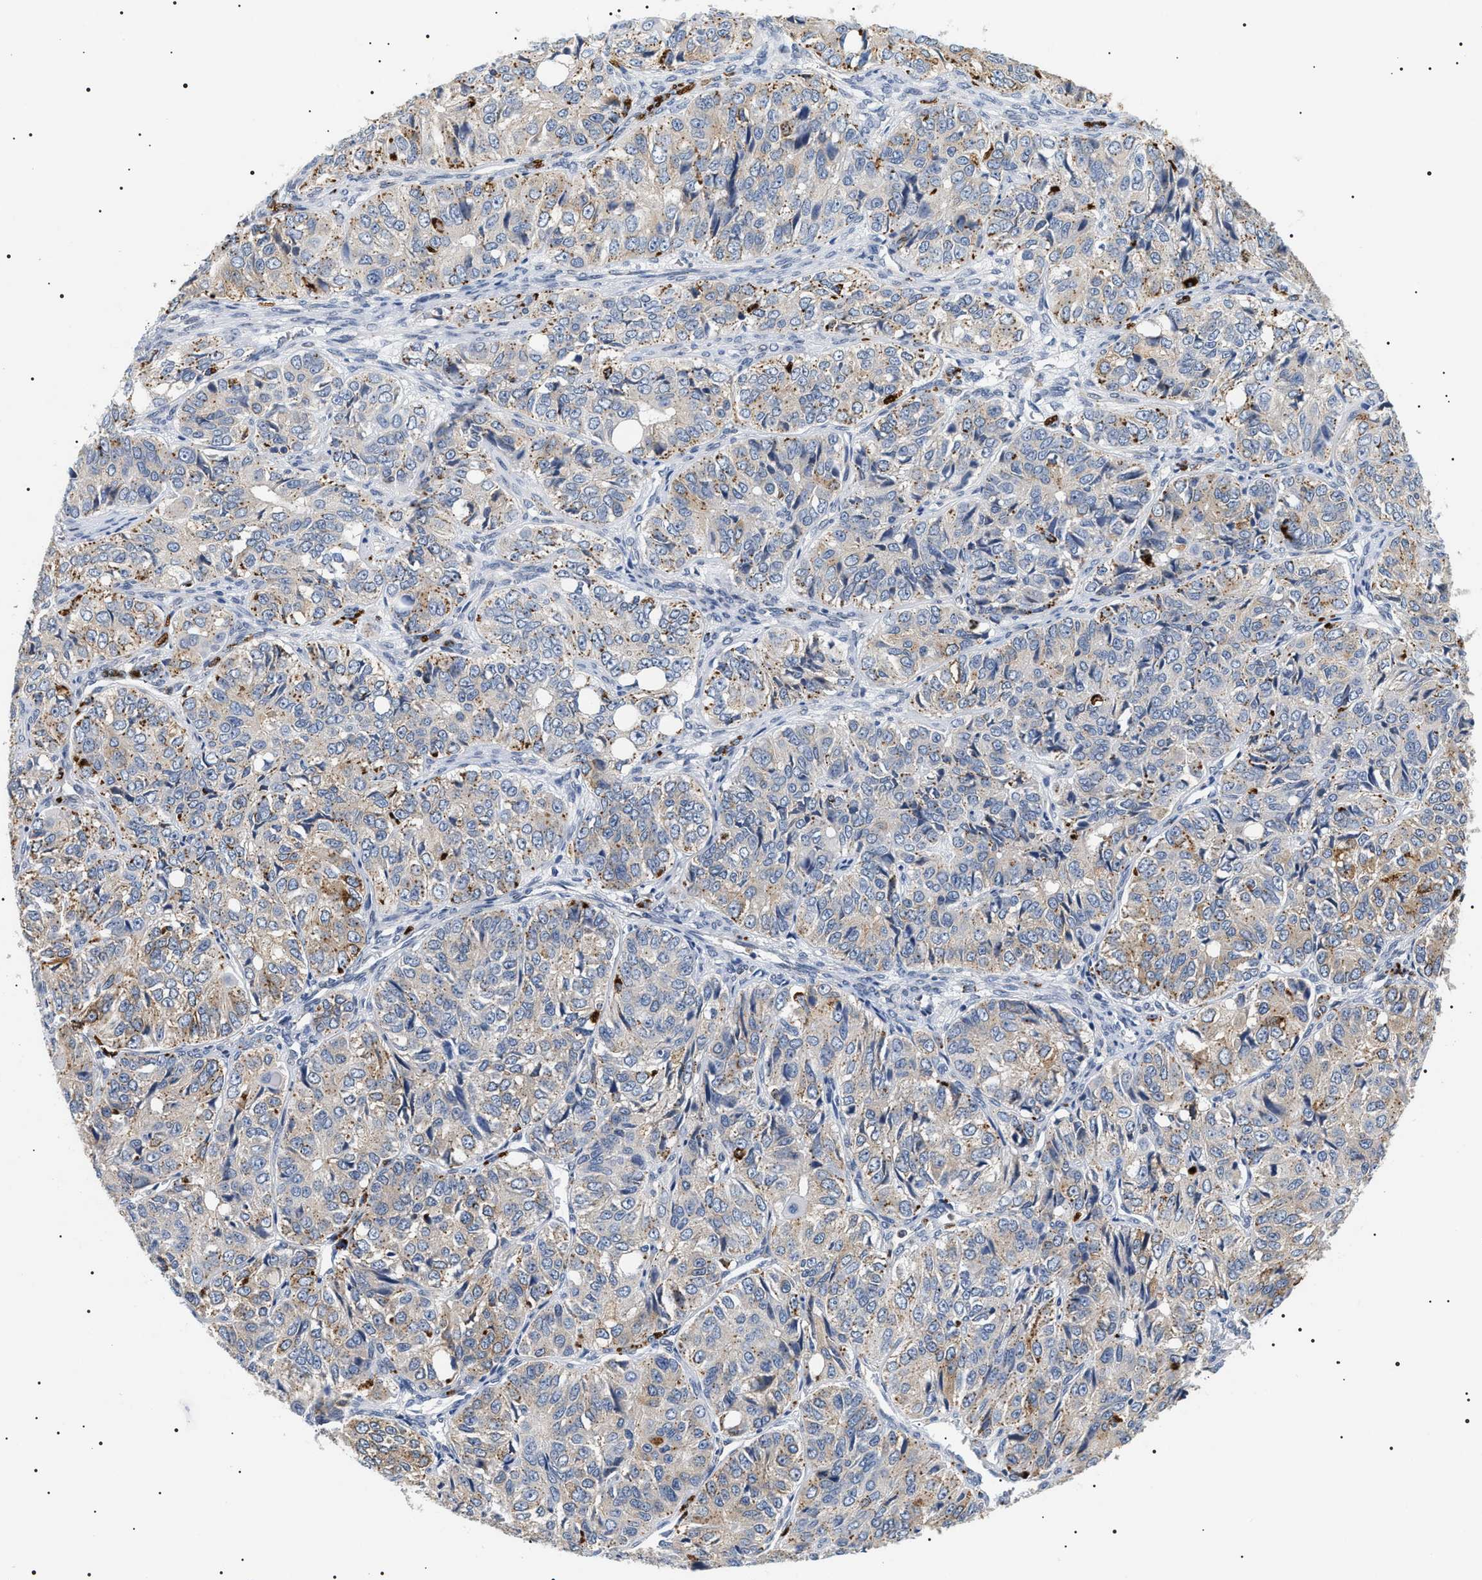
{"staining": {"intensity": "moderate", "quantity": "25%-75%", "location": "cytoplasmic/membranous"}, "tissue": "ovarian cancer", "cell_type": "Tumor cells", "image_type": "cancer", "snomed": [{"axis": "morphology", "description": "Carcinoma, endometroid"}, {"axis": "topography", "description": "Ovary"}], "caption": "Protein expression analysis of human ovarian cancer (endometroid carcinoma) reveals moderate cytoplasmic/membranous staining in about 25%-75% of tumor cells.", "gene": "HSD17B11", "patient": {"sex": "female", "age": 51}}